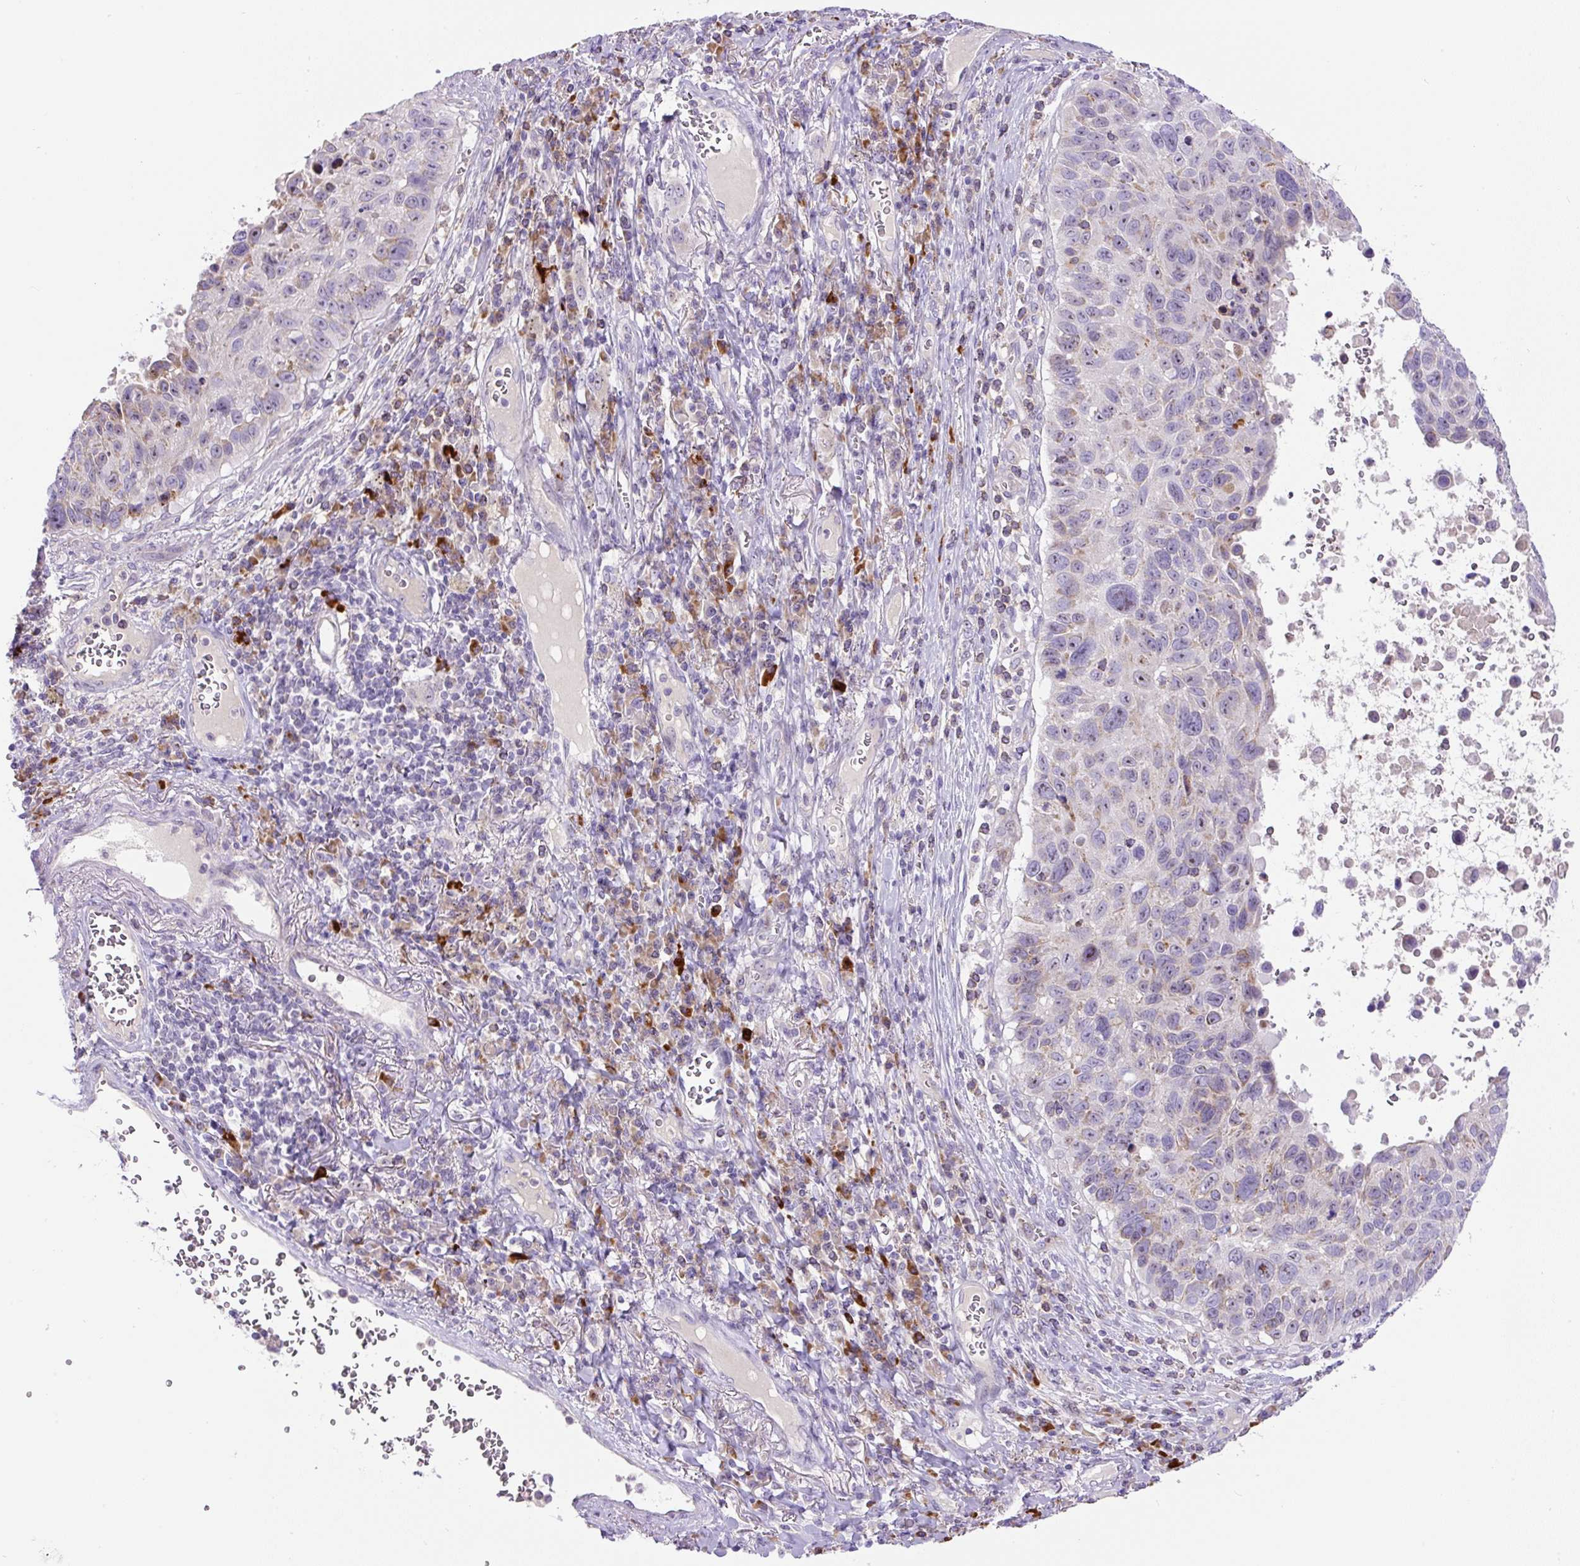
{"staining": {"intensity": "moderate", "quantity": "<25%", "location": "cytoplasmic/membranous"}, "tissue": "lung cancer", "cell_type": "Tumor cells", "image_type": "cancer", "snomed": [{"axis": "morphology", "description": "Squamous cell carcinoma, NOS"}, {"axis": "topography", "description": "Lung"}], "caption": "Lung squamous cell carcinoma stained with DAB (3,3'-diaminobenzidine) IHC displays low levels of moderate cytoplasmic/membranous expression in approximately <25% of tumor cells.", "gene": "ZNF596", "patient": {"sex": "male", "age": 66}}